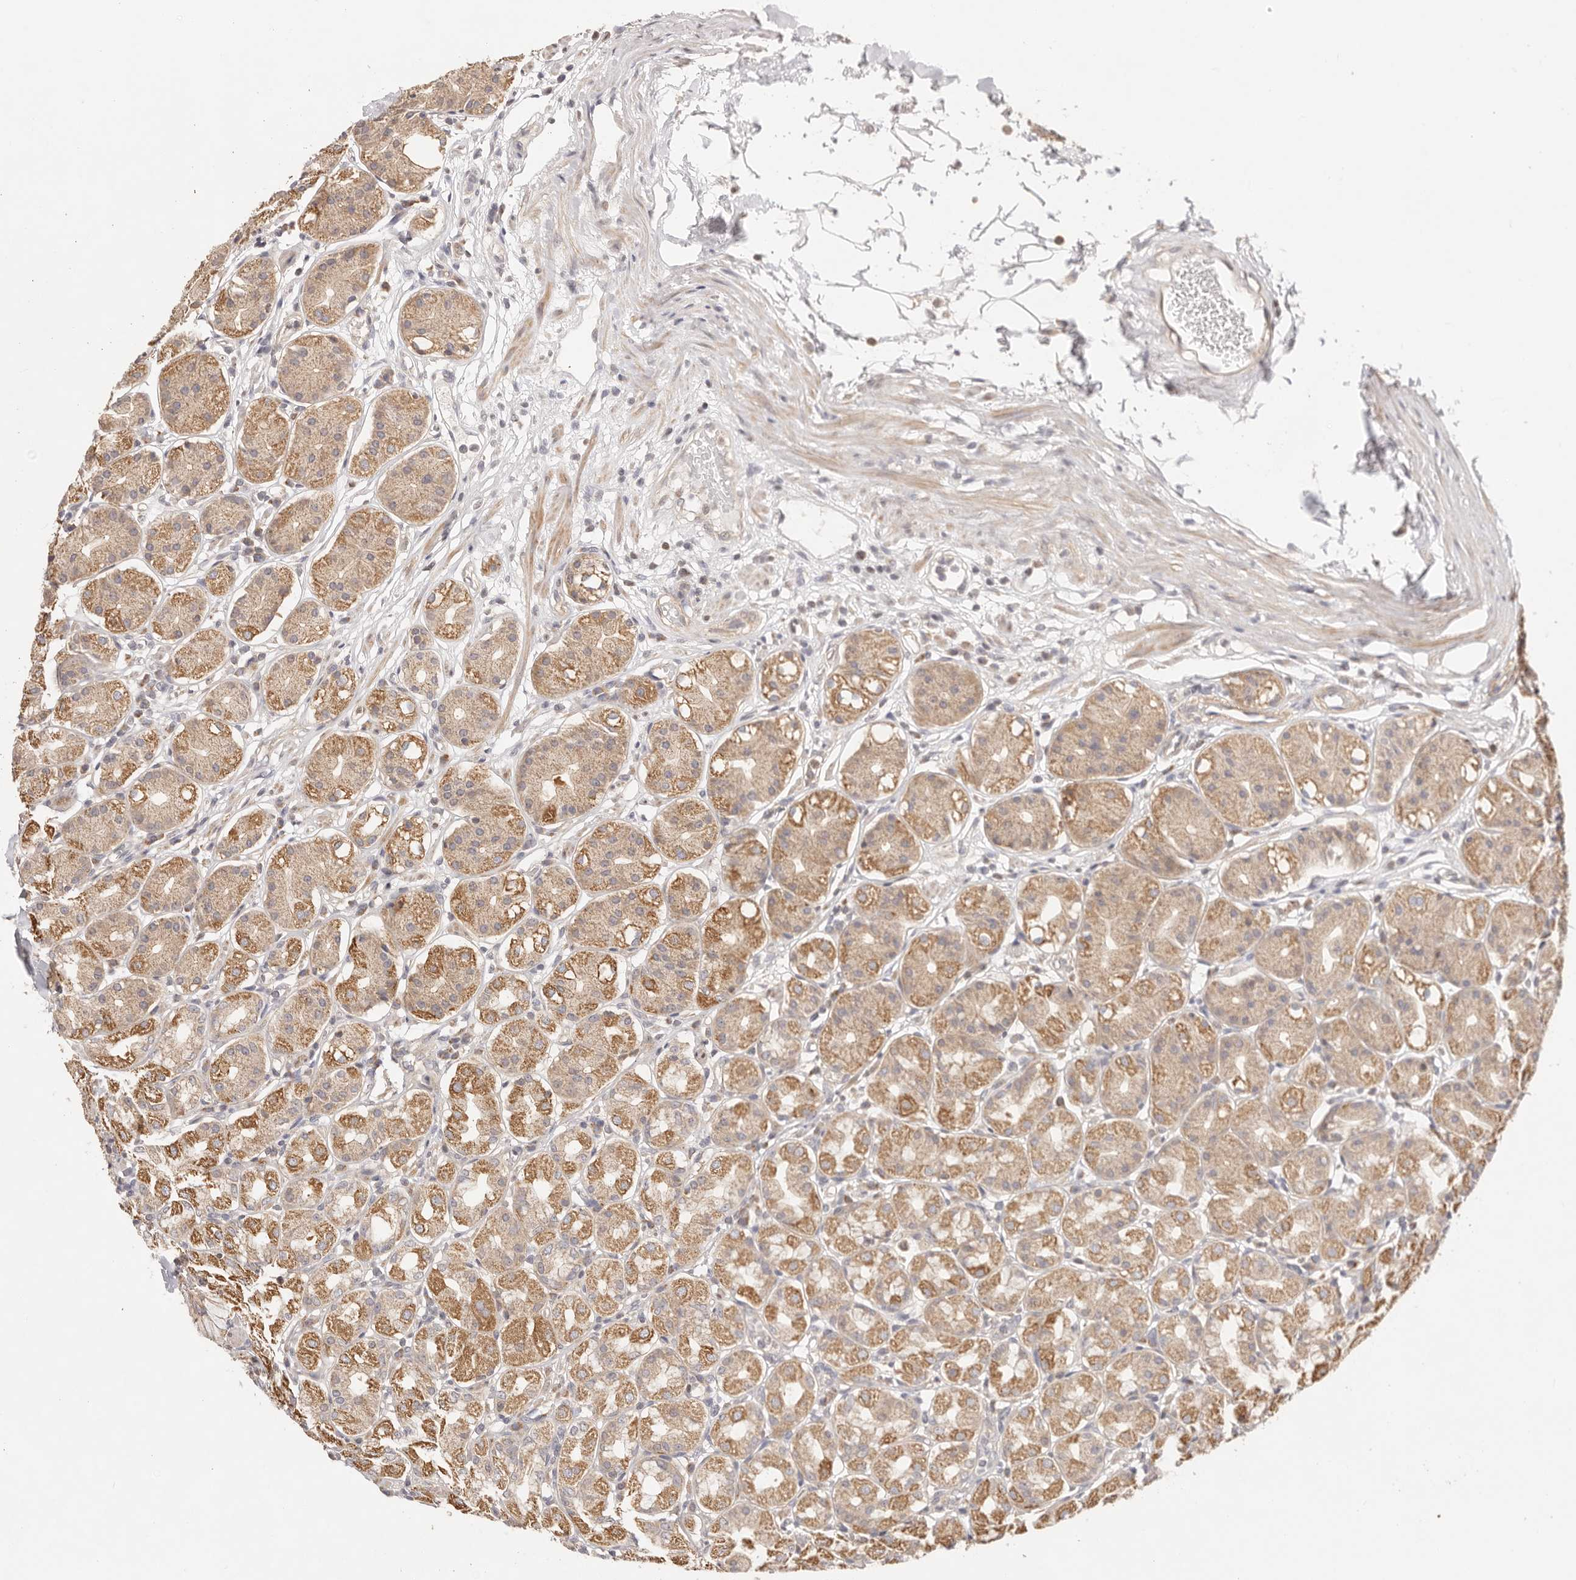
{"staining": {"intensity": "strong", "quantity": "<25%", "location": "cytoplasmic/membranous"}, "tissue": "stomach", "cell_type": "Glandular cells", "image_type": "normal", "snomed": [{"axis": "morphology", "description": "Normal tissue, NOS"}, {"axis": "topography", "description": "Stomach"}, {"axis": "topography", "description": "Stomach, lower"}], "caption": "Immunohistochemistry histopathology image of benign stomach stained for a protein (brown), which demonstrates medium levels of strong cytoplasmic/membranous staining in approximately <25% of glandular cells.", "gene": "KCMF1", "patient": {"sex": "female", "age": 56}}